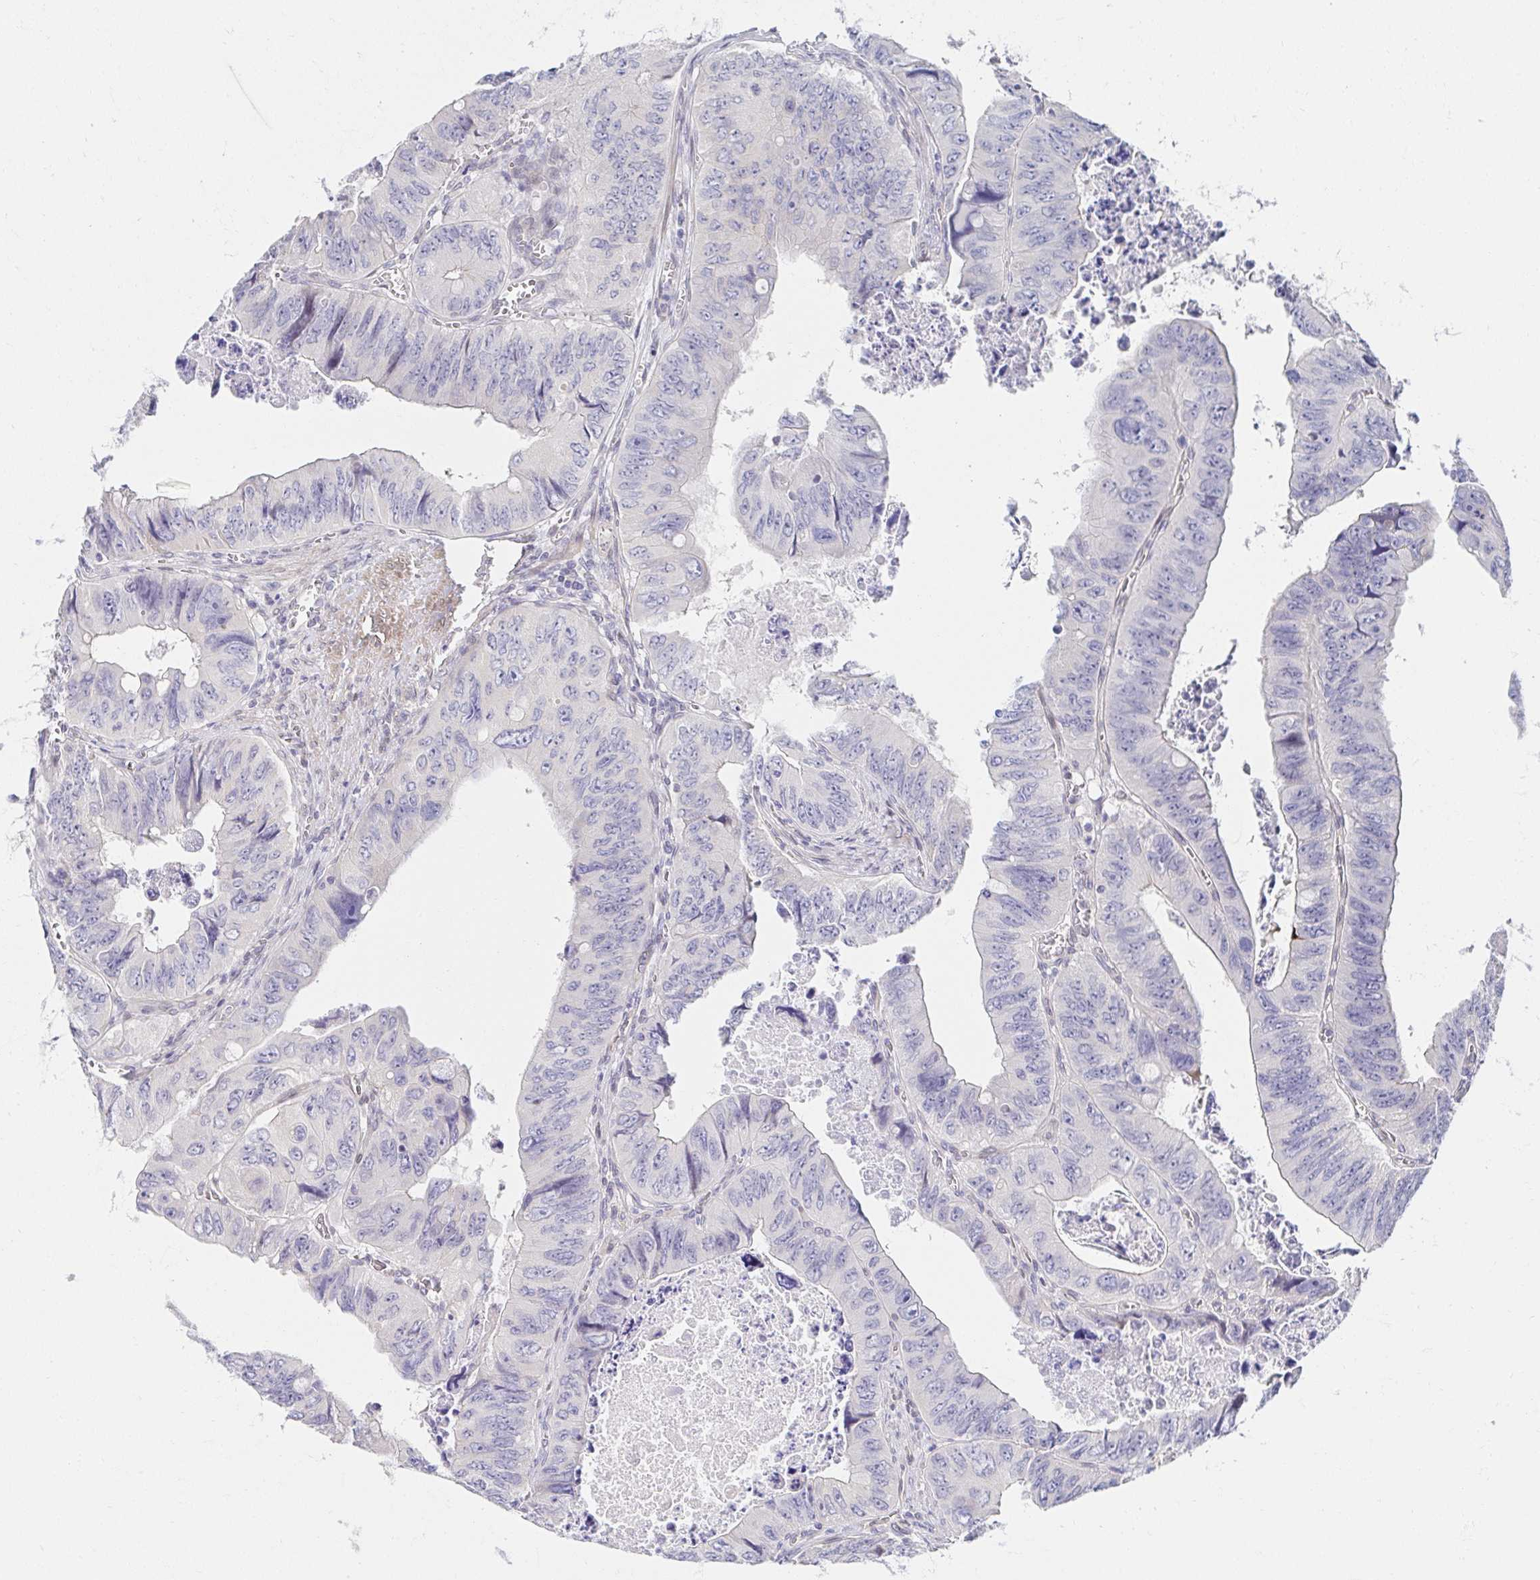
{"staining": {"intensity": "negative", "quantity": "none", "location": "none"}, "tissue": "colorectal cancer", "cell_type": "Tumor cells", "image_type": "cancer", "snomed": [{"axis": "morphology", "description": "Adenocarcinoma, NOS"}, {"axis": "topography", "description": "Colon"}], "caption": "A histopathology image of adenocarcinoma (colorectal) stained for a protein exhibits no brown staining in tumor cells.", "gene": "AKAP14", "patient": {"sex": "female", "age": 84}}